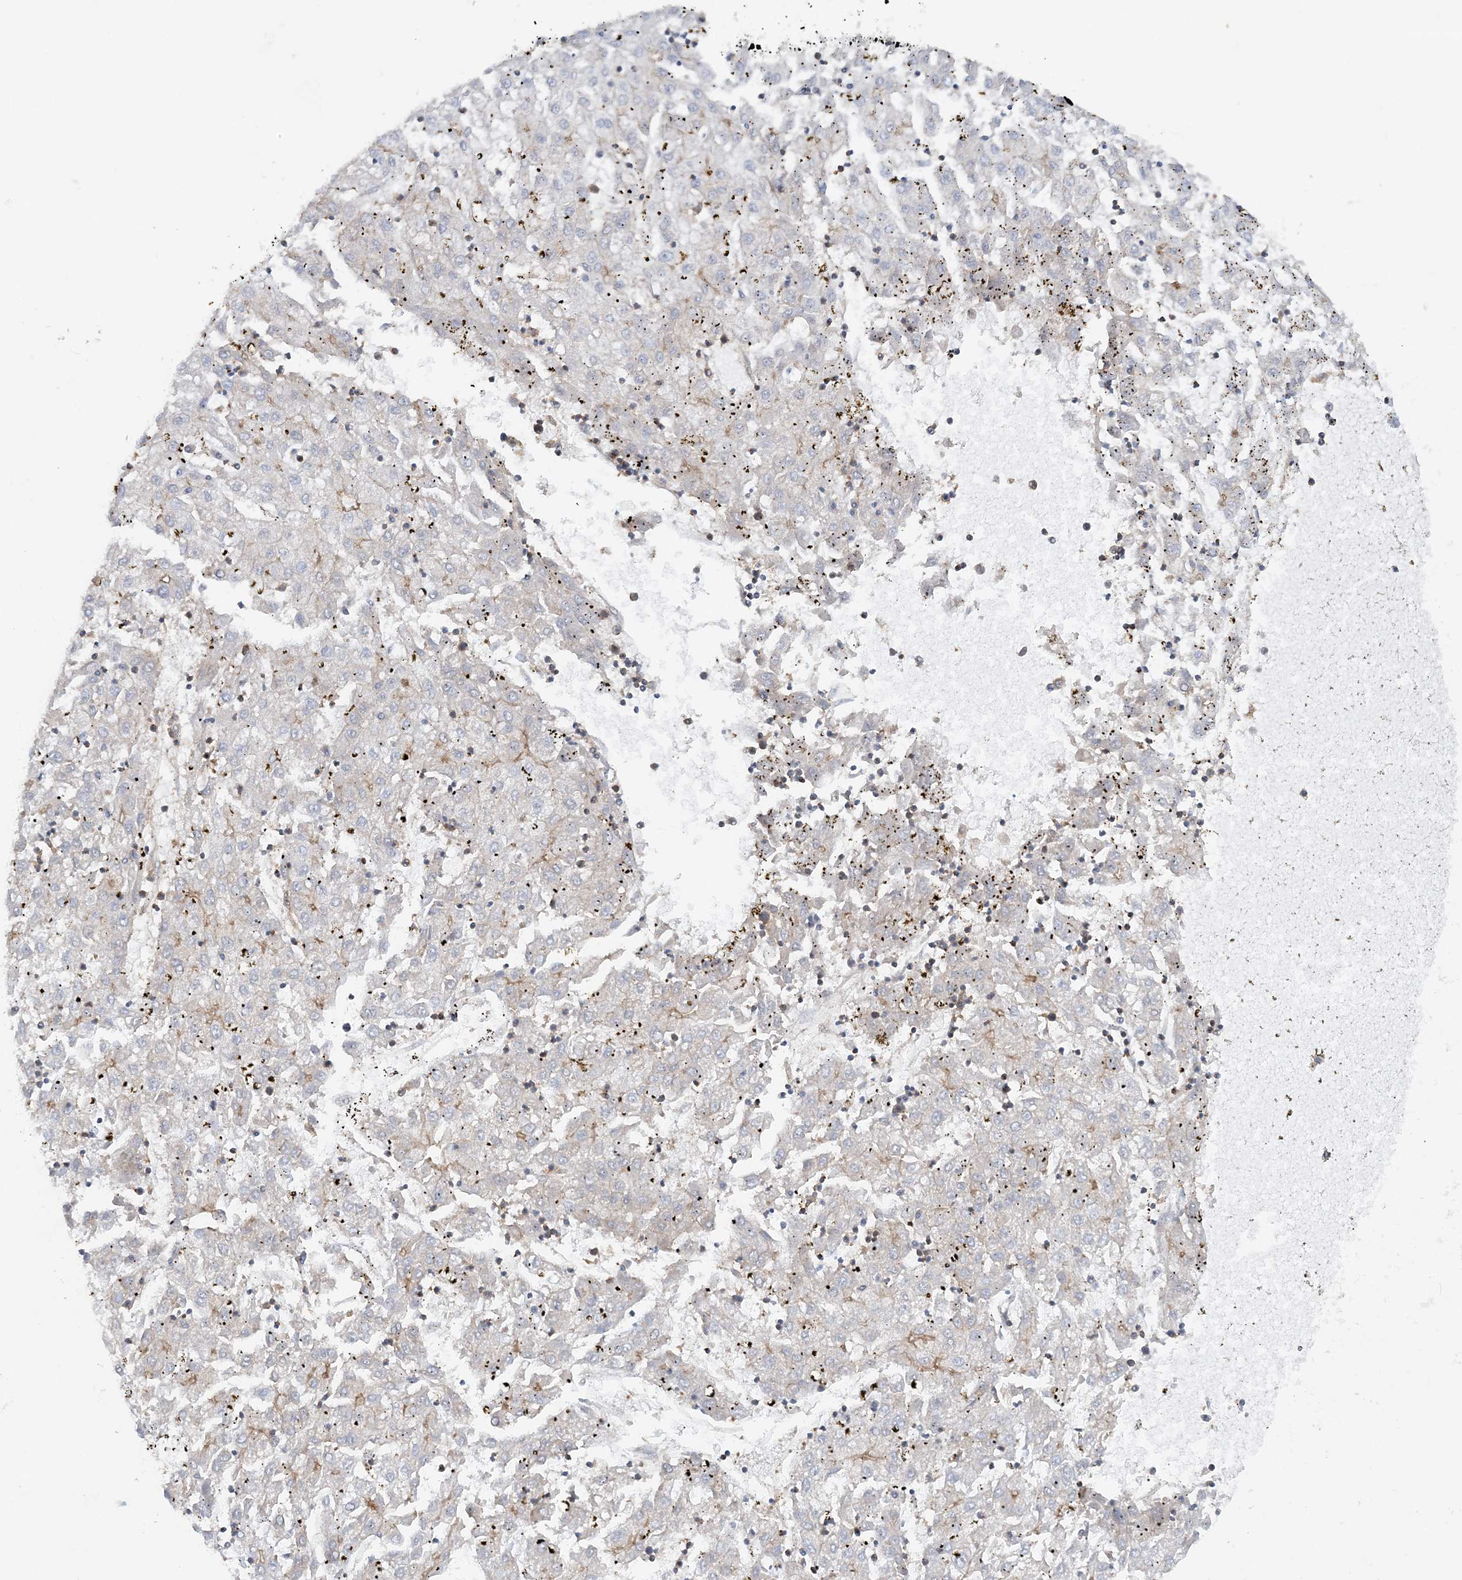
{"staining": {"intensity": "weak", "quantity": "<25%", "location": "cytoplasmic/membranous"}, "tissue": "liver cancer", "cell_type": "Tumor cells", "image_type": "cancer", "snomed": [{"axis": "morphology", "description": "Carcinoma, Hepatocellular, NOS"}, {"axis": "topography", "description": "Liver"}], "caption": "Immunohistochemistry (IHC) of liver hepatocellular carcinoma exhibits no positivity in tumor cells. The staining is performed using DAB (3,3'-diaminobenzidine) brown chromogen with nuclei counter-stained in using hematoxylin.", "gene": "STAM2", "patient": {"sex": "male", "age": 72}}